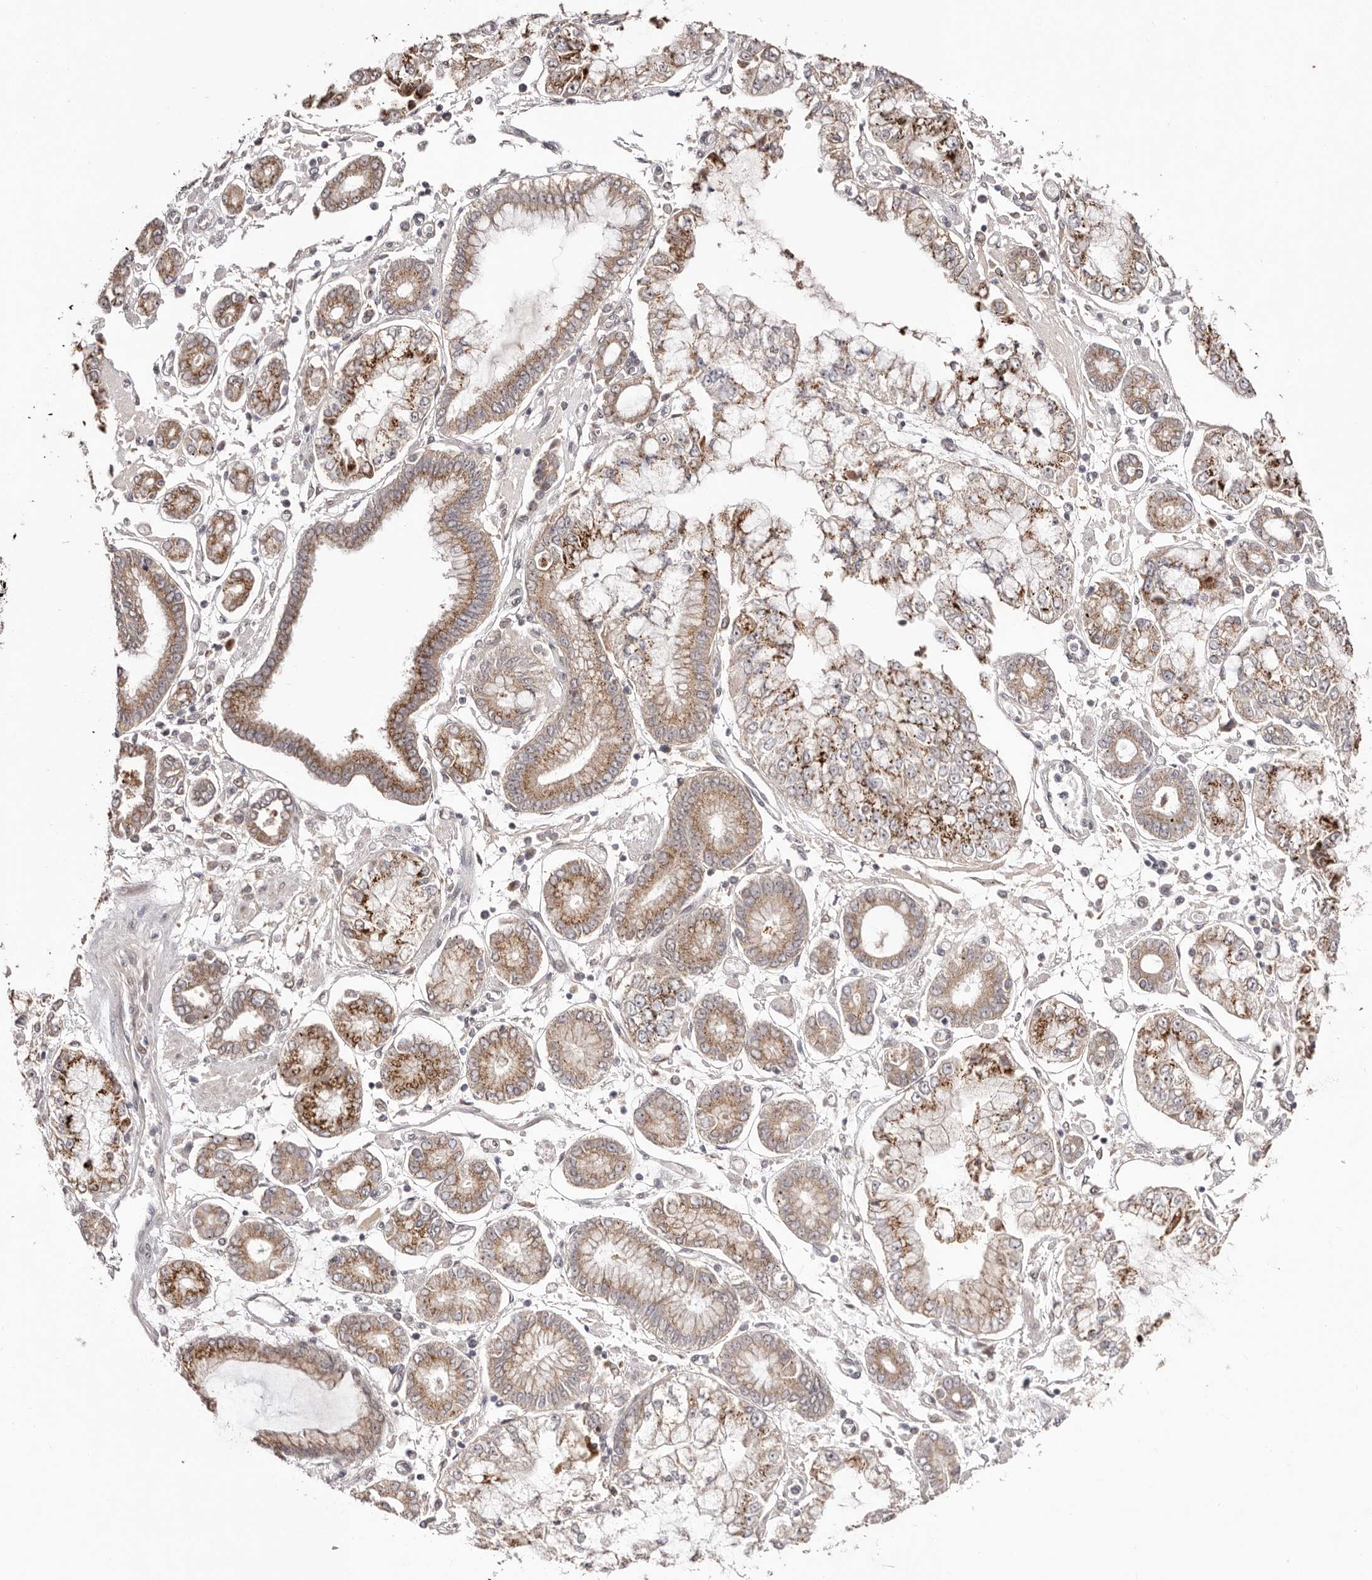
{"staining": {"intensity": "moderate", "quantity": ">75%", "location": "cytoplasmic/membranous"}, "tissue": "stomach cancer", "cell_type": "Tumor cells", "image_type": "cancer", "snomed": [{"axis": "morphology", "description": "Adenocarcinoma, NOS"}, {"axis": "topography", "description": "Stomach"}], "caption": "Stomach adenocarcinoma was stained to show a protein in brown. There is medium levels of moderate cytoplasmic/membranous staining in about >75% of tumor cells.", "gene": "EGR3", "patient": {"sex": "male", "age": 76}}